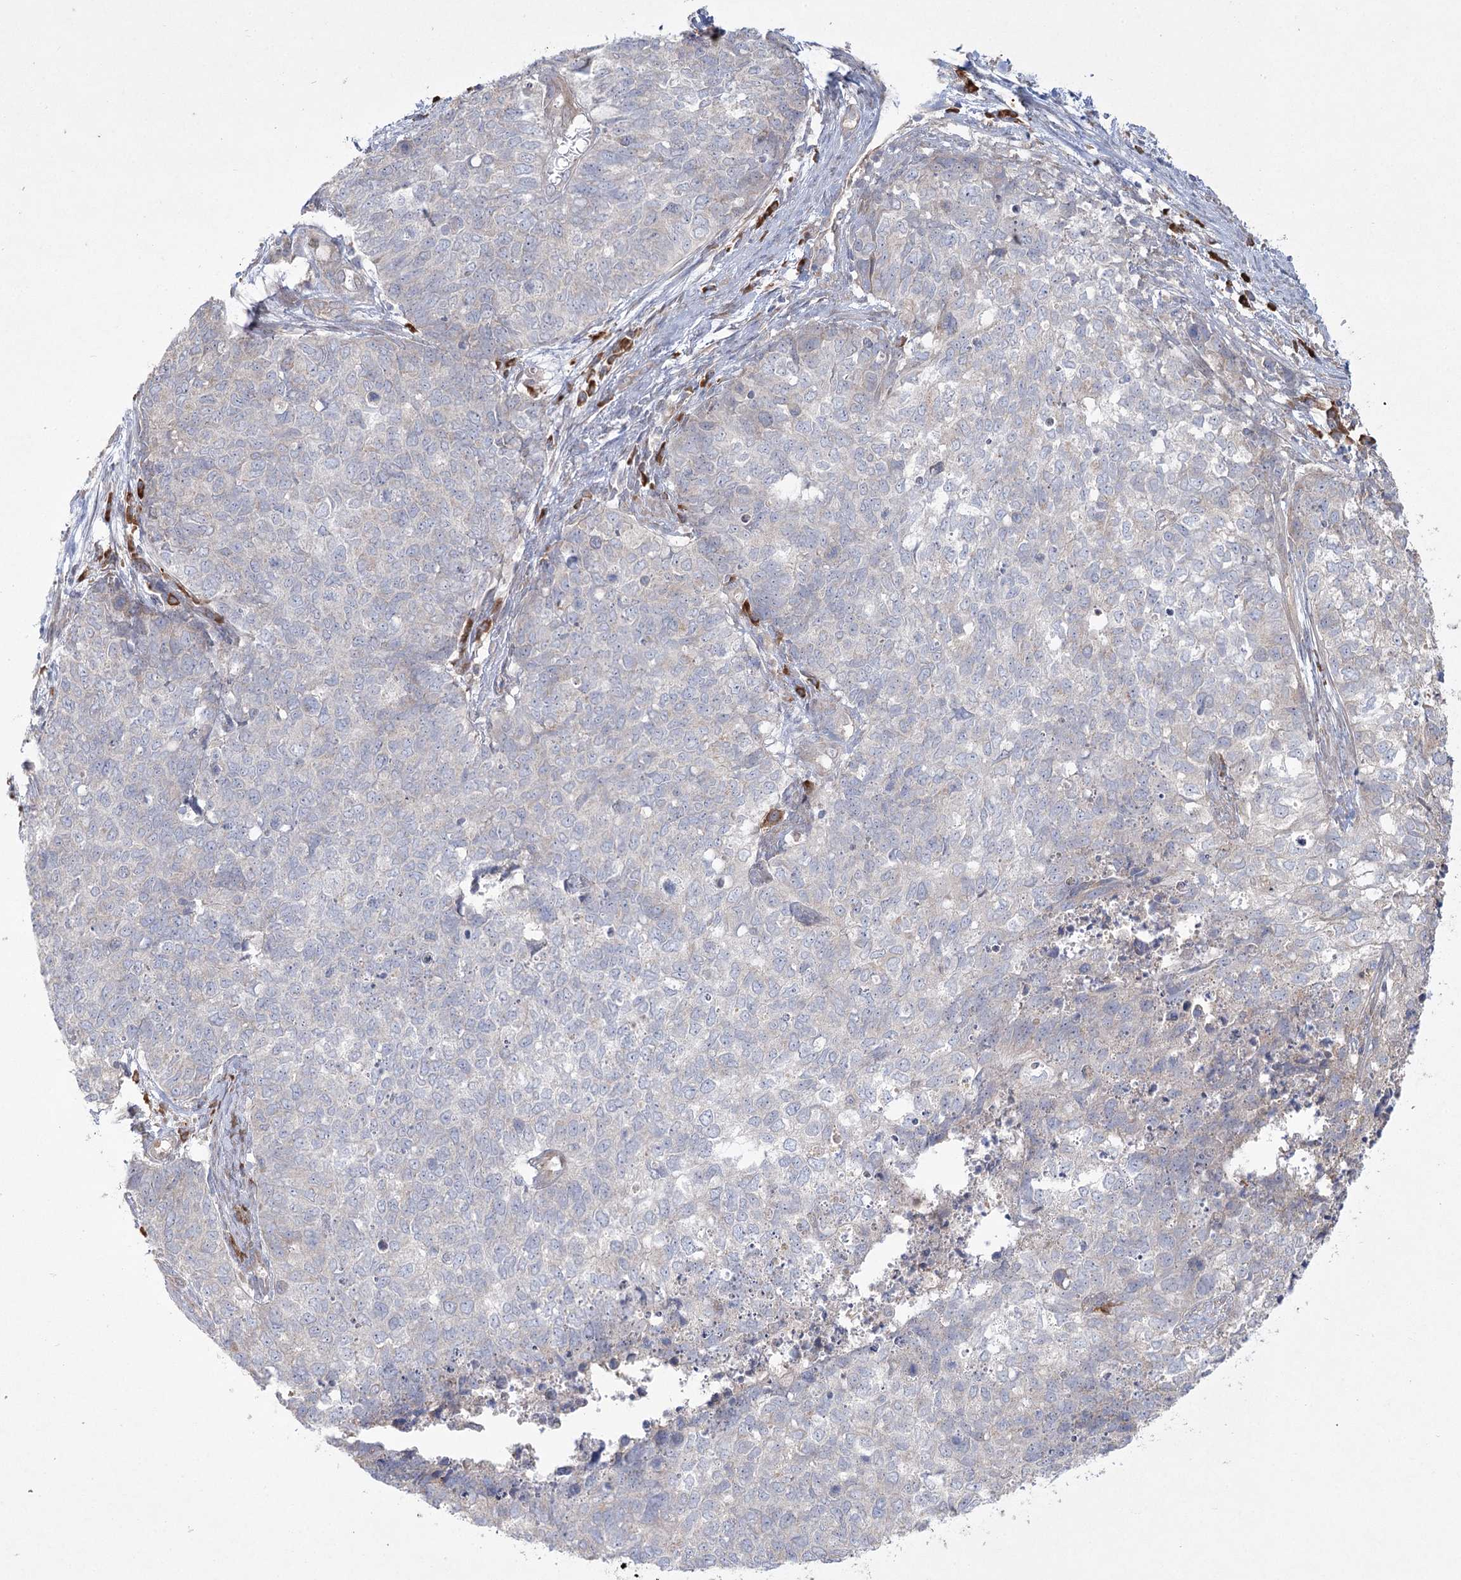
{"staining": {"intensity": "negative", "quantity": "none", "location": "none"}, "tissue": "cervical cancer", "cell_type": "Tumor cells", "image_type": "cancer", "snomed": [{"axis": "morphology", "description": "Squamous cell carcinoma, NOS"}, {"axis": "topography", "description": "Cervix"}], "caption": "The IHC micrograph has no significant positivity in tumor cells of cervical cancer tissue. The staining is performed using DAB (3,3'-diaminobenzidine) brown chromogen with nuclei counter-stained in using hematoxylin.", "gene": "CAMTA1", "patient": {"sex": "female", "age": 63}}